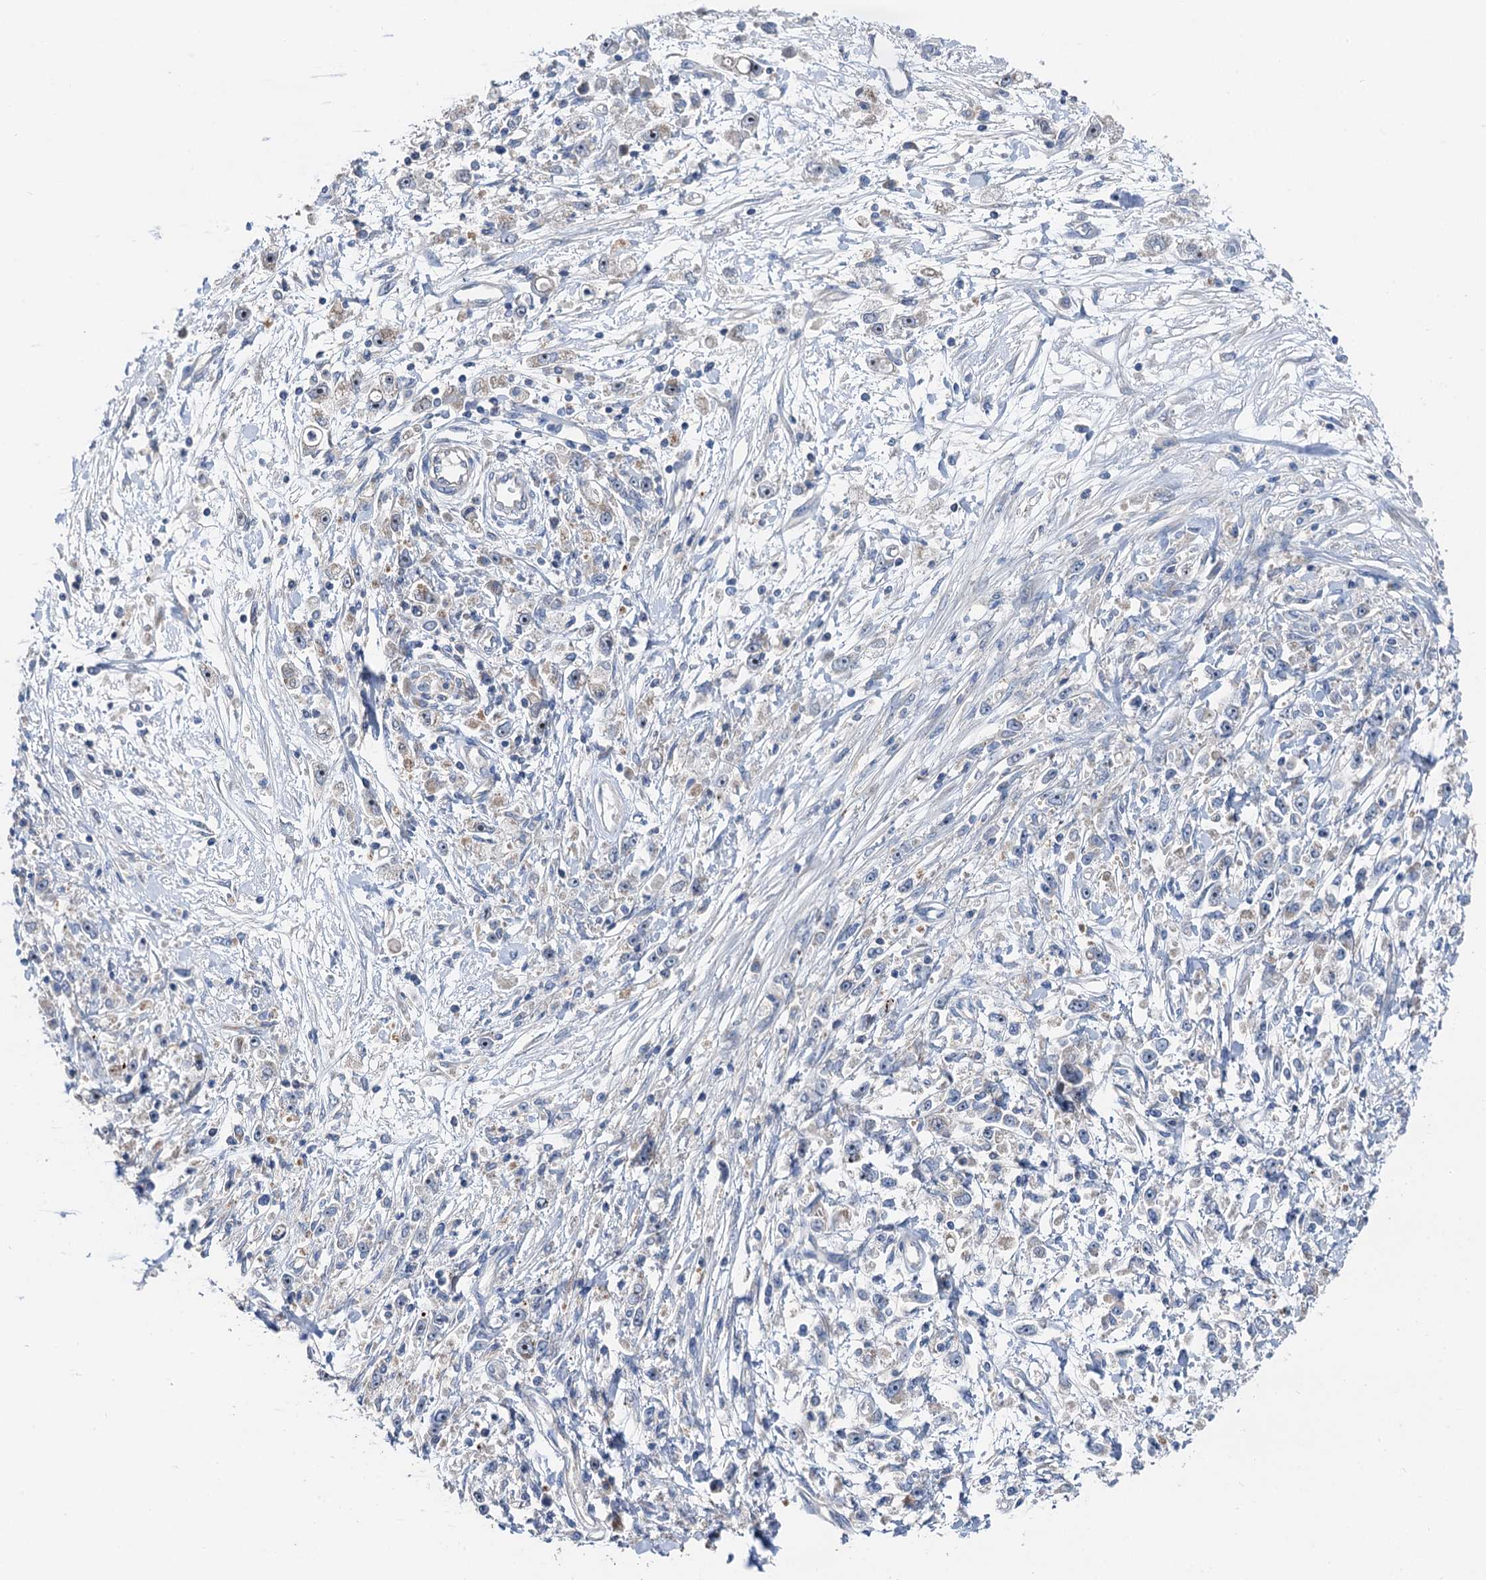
{"staining": {"intensity": "negative", "quantity": "none", "location": "none"}, "tissue": "stomach cancer", "cell_type": "Tumor cells", "image_type": "cancer", "snomed": [{"axis": "morphology", "description": "Adenocarcinoma, NOS"}, {"axis": "topography", "description": "Stomach"}], "caption": "IHC of human stomach cancer shows no expression in tumor cells.", "gene": "ANKRD26", "patient": {"sex": "female", "age": 59}}